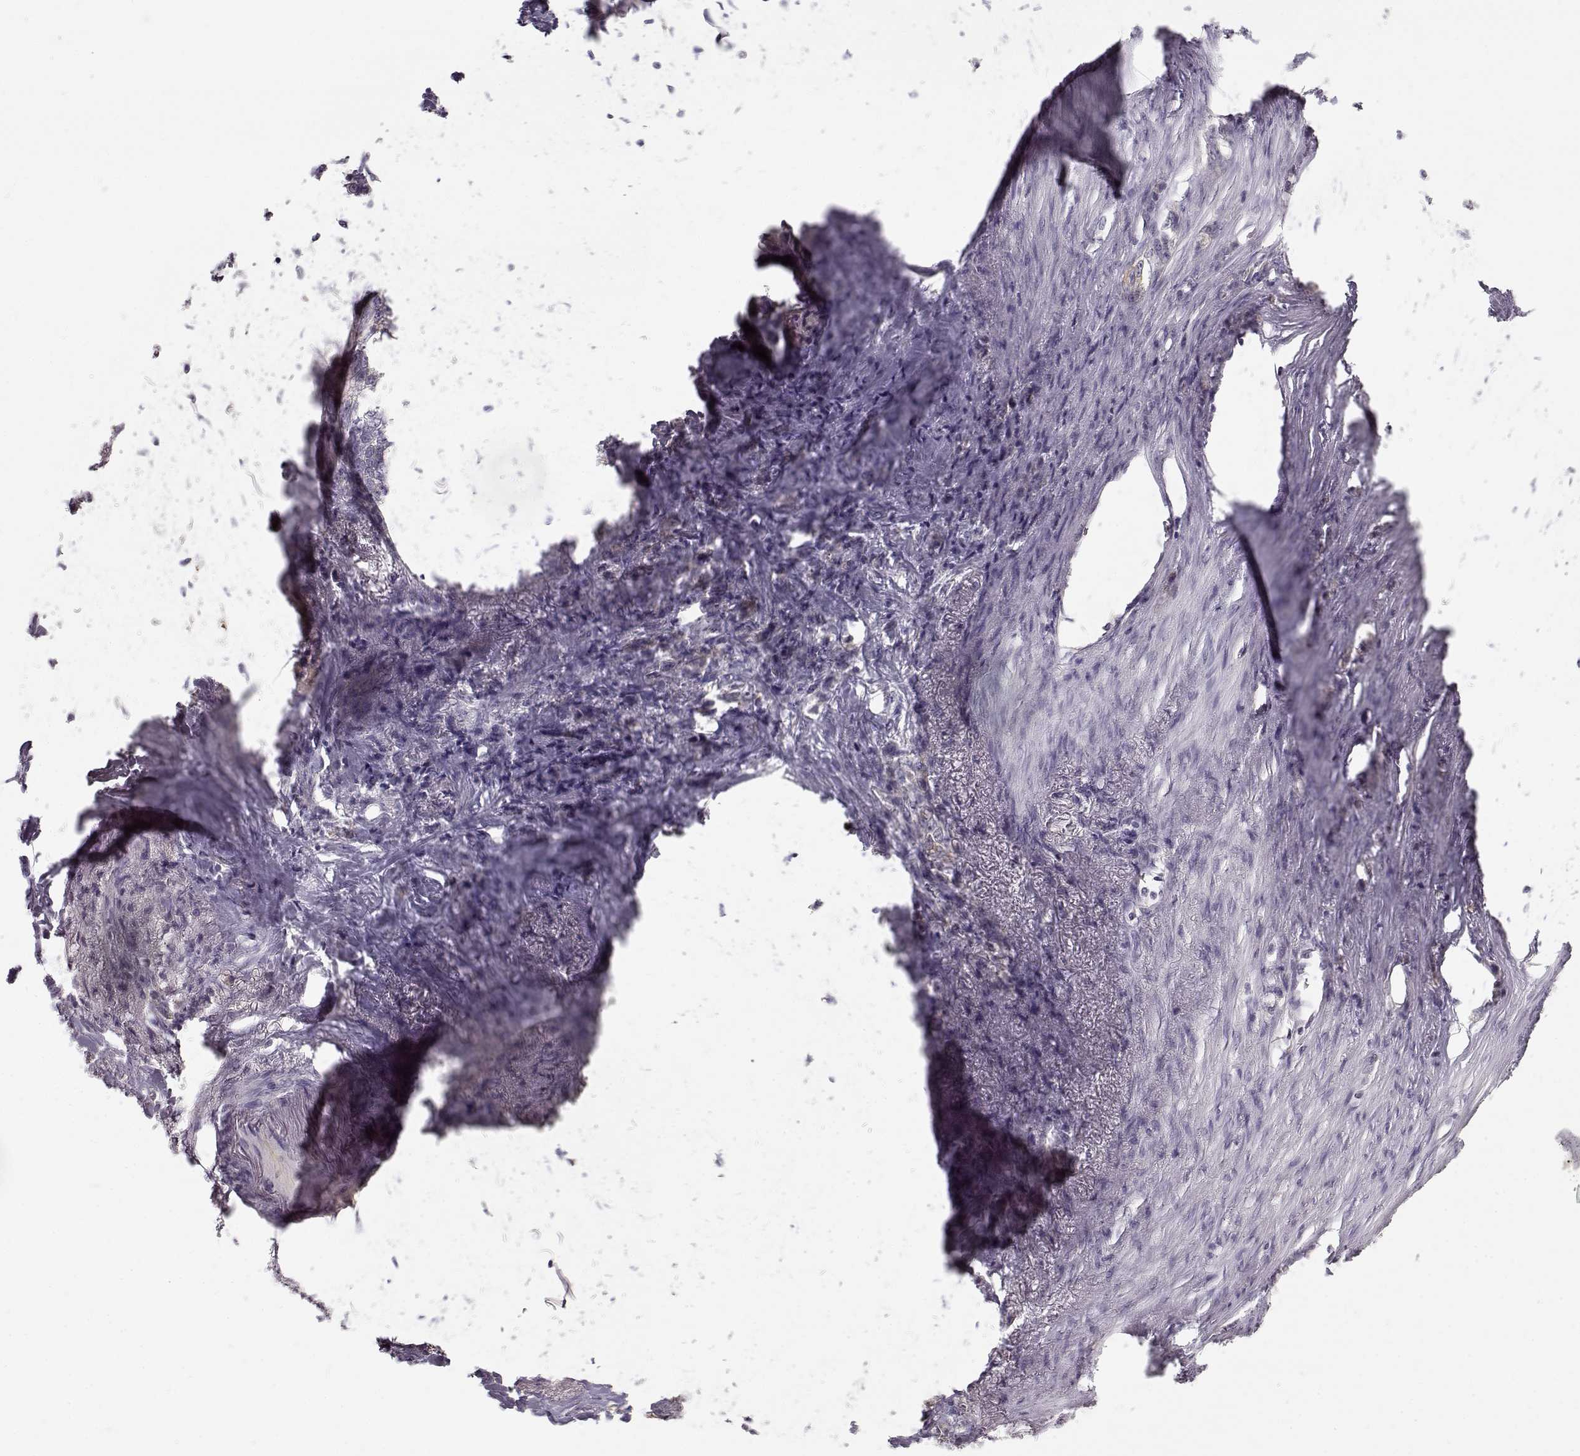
{"staining": {"intensity": "moderate", "quantity": "<25%", "location": "cytoplasmic/membranous"}, "tissue": "stomach cancer", "cell_type": "Tumor cells", "image_type": "cancer", "snomed": [{"axis": "morphology", "description": "Adenocarcinoma, NOS"}, {"axis": "topography", "description": "Stomach, lower"}], "caption": "There is low levels of moderate cytoplasmic/membranous staining in tumor cells of stomach adenocarcinoma, as demonstrated by immunohistochemical staining (brown color).", "gene": "TMEM145", "patient": {"sex": "male", "age": 88}}